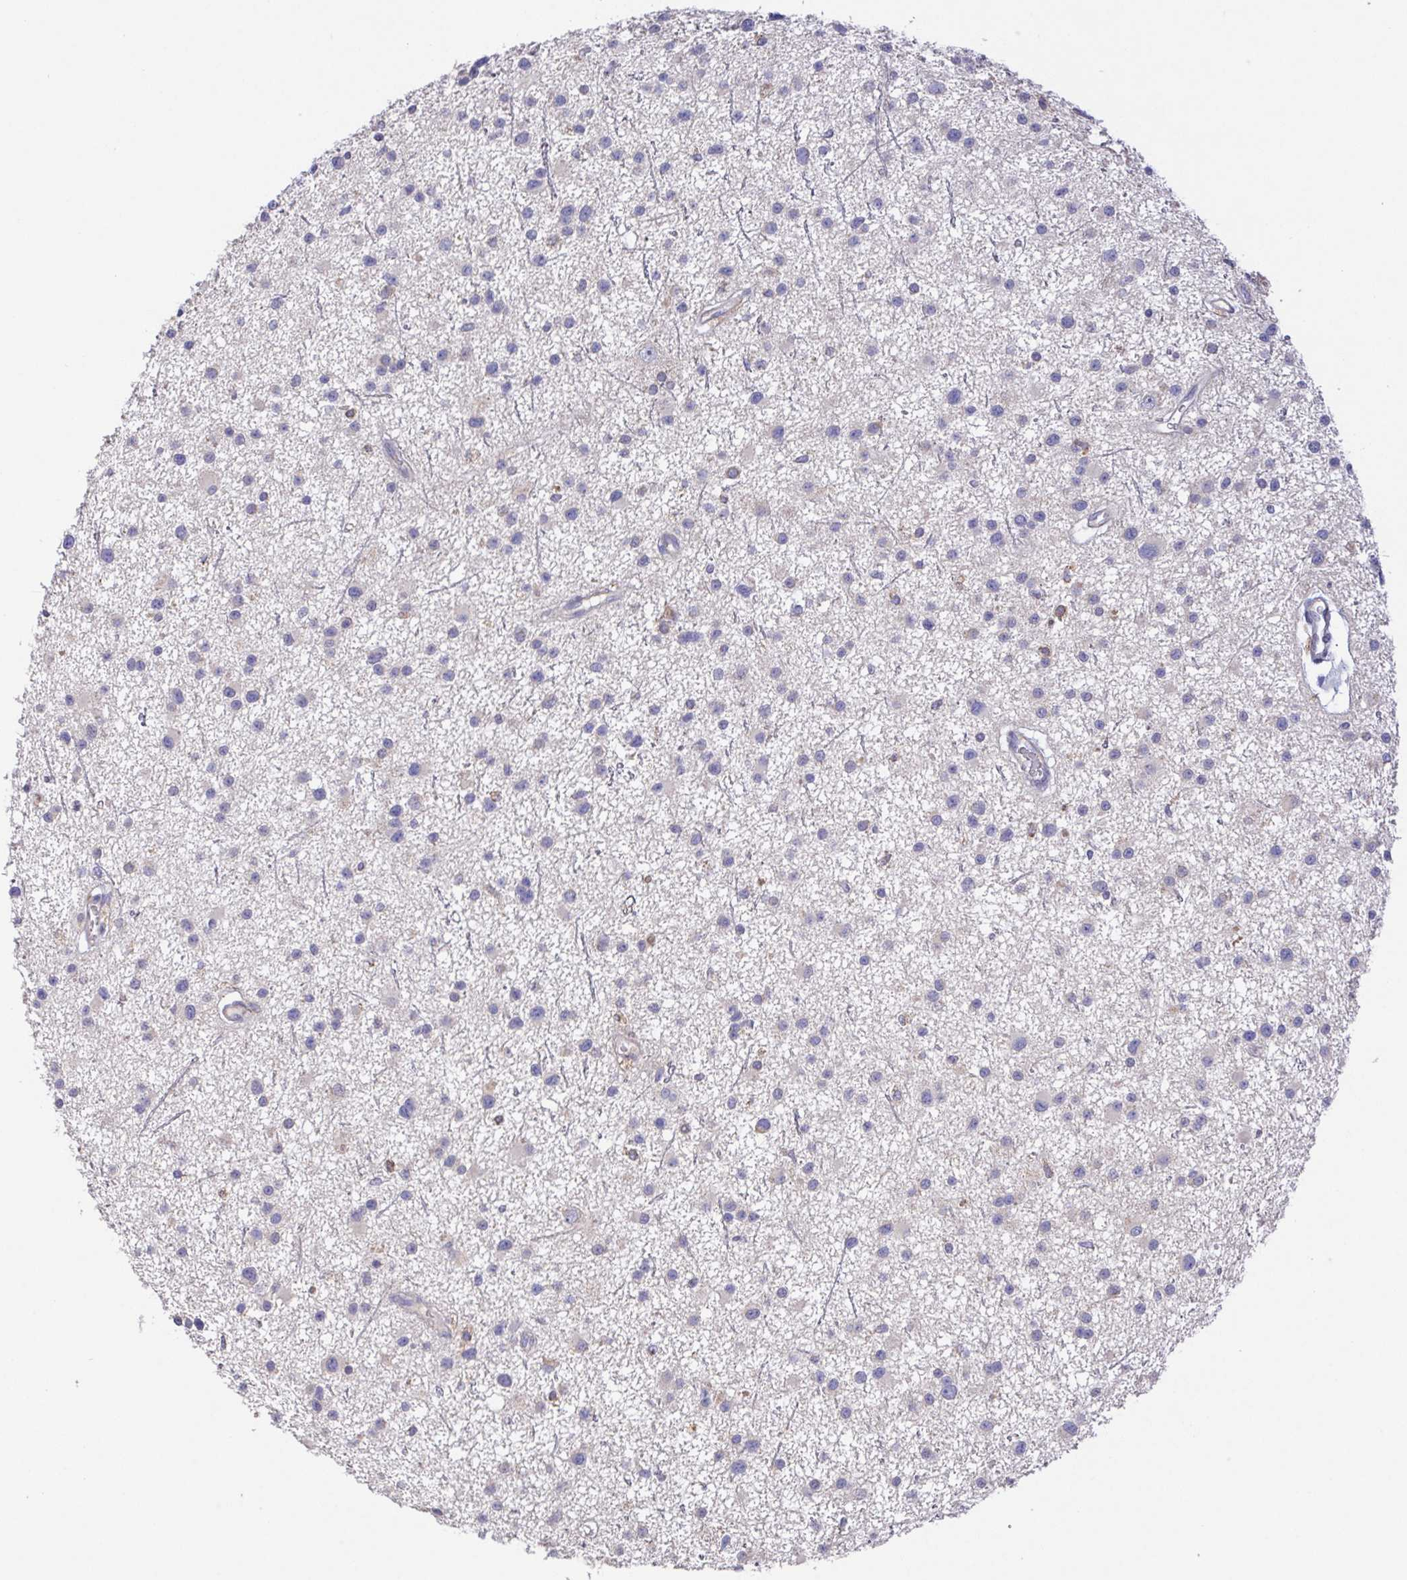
{"staining": {"intensity": "negative", "quantity": "none", "location": "none"}, "tissue": "glioma", "cell_type": "Tumor cells", "image_type": "cancer", "snomed": [{"axis": "morphology", "description": "Glioma, malignant, Low grade"}, {"axis": "topography", "description": "Brain"}], "caption": "Human glioma stained for a protein using immunohistochemistry demonstrates no staining in tumor cells.", "gene": "FAM241A", "patient": {"sex": "male", "age": 43}}